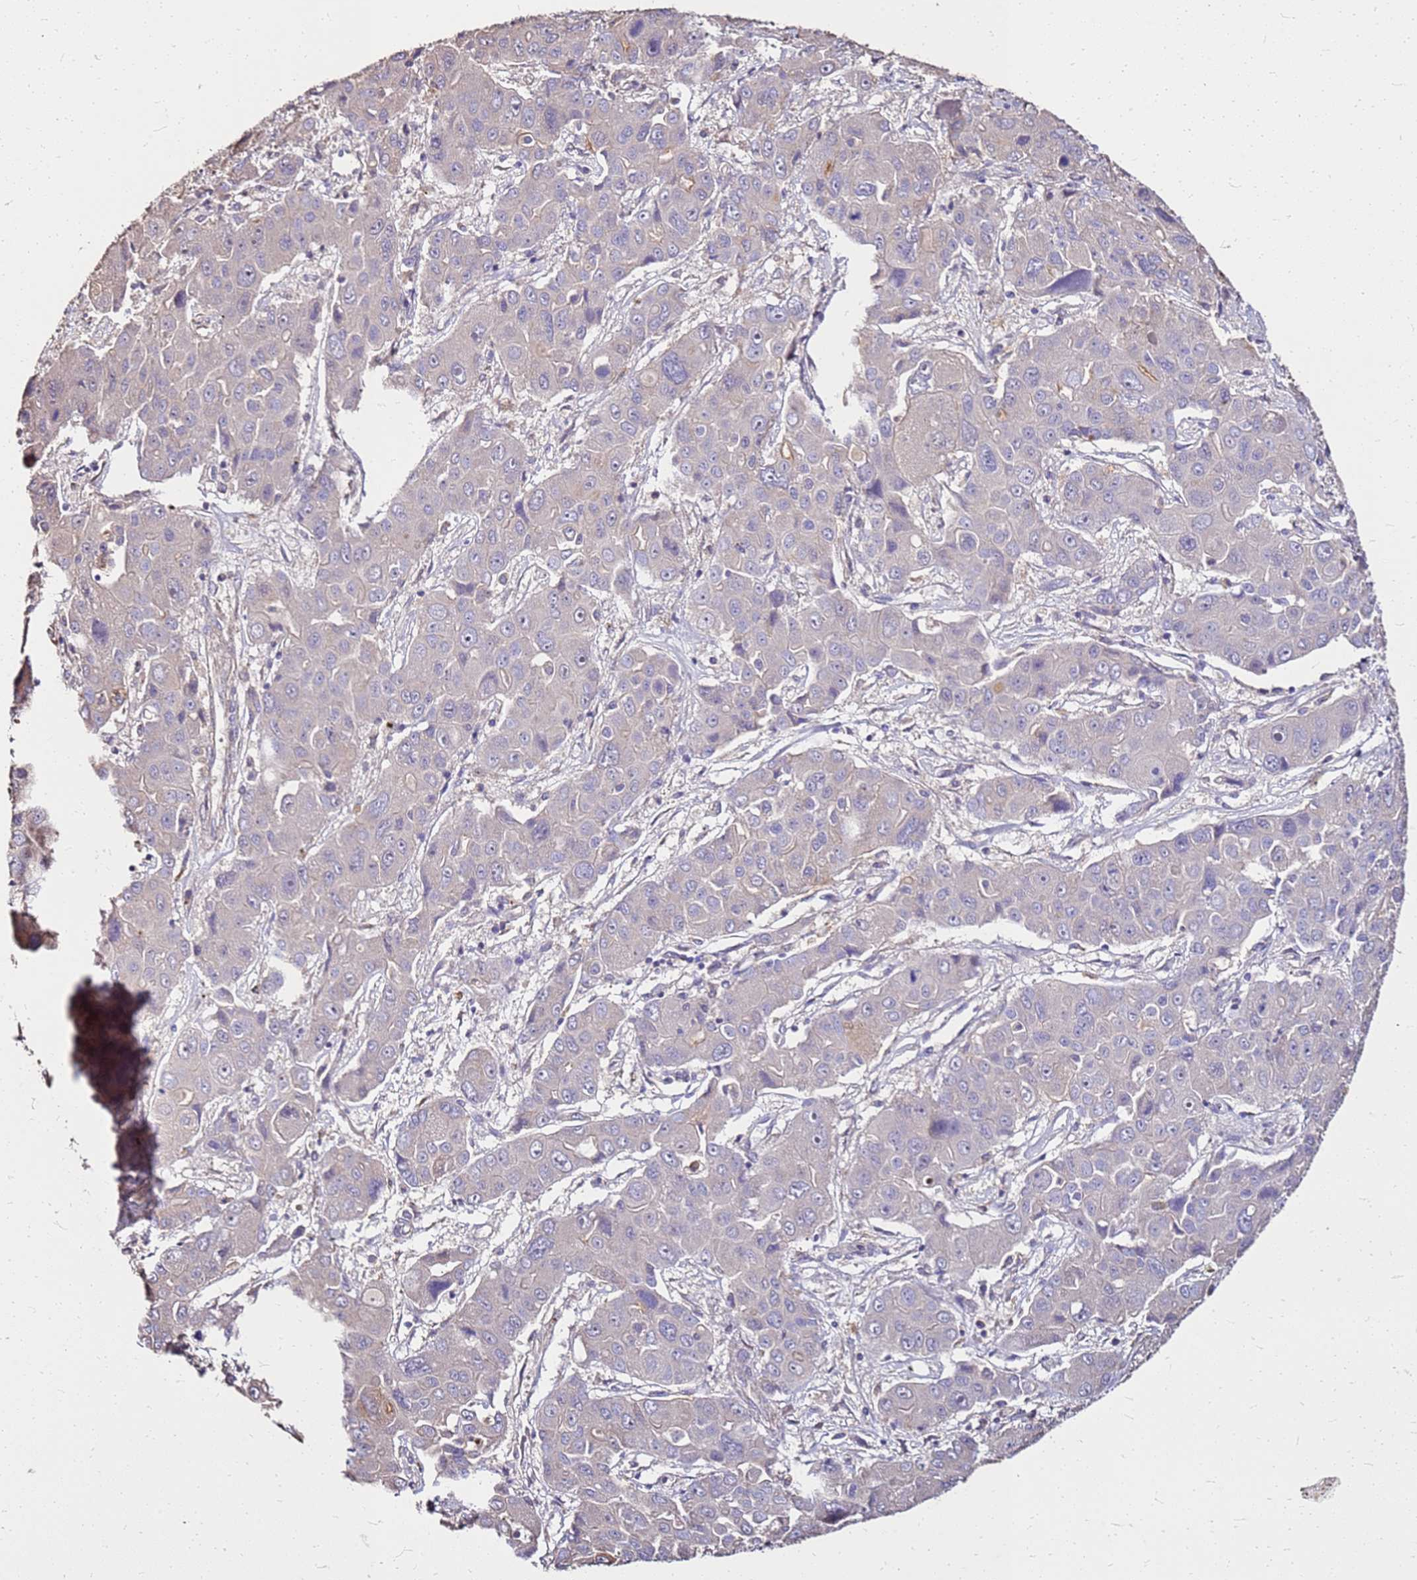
{"staining": {"intensity": "weak", "quantity": "<25%", "location": "cytoplasmic/membranous"}, "tissue": "liver cancer", "cell_type": "Tumor cells", "image_type": "cancer", "snomed": [{"axis": "morphology", "description": "Cholangiocarcinoma"}, {"axis": "topography", "description": "Liver"}], "caption": "Immunohistochemical staining of human cholangiocarcinoma (liver) displays no significant positivity in tumor cells.", "gene": "EXD3", "patient": {"sex": "male", "age": 67}}